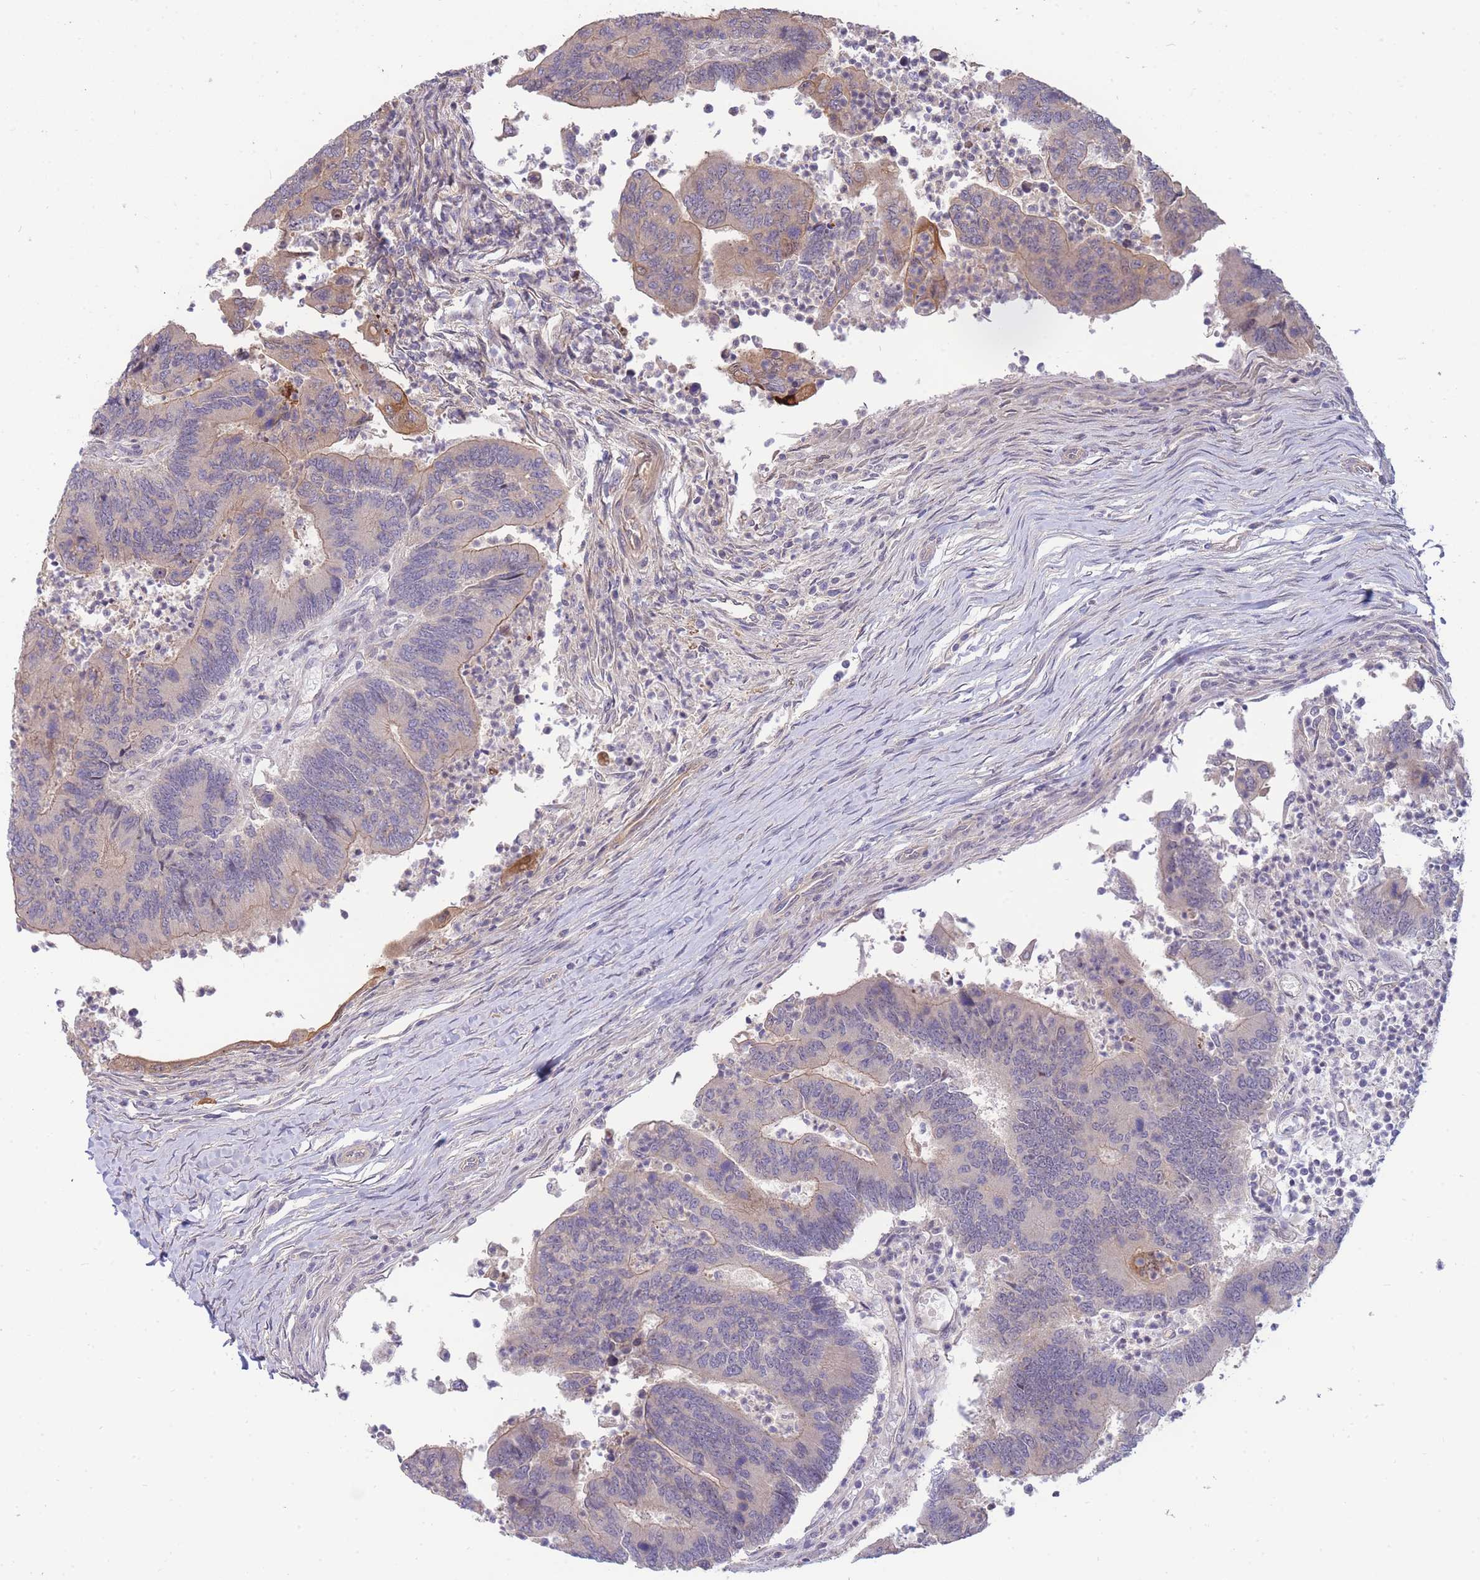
{"staining": {"intensity": "weak", "quantity": "<25%", "location": "cytoplasmic/membranous"}, "tissue": "colorectal cancer", "cell_type": "Tumor cells", "image_type": "cancer", "snomed": [{"axis": "morphology", "description": "Adenocarcinoma, NOS"}, {"axis": "topography", "description": "Colon"}], "caption": "Immunohistochemical staining of human adenocarcinoma (colorectal) demonstrates no significant positivity in tumor cells.", "gene": "SMC6", "patient": {"sex": "female", "age": 67}}